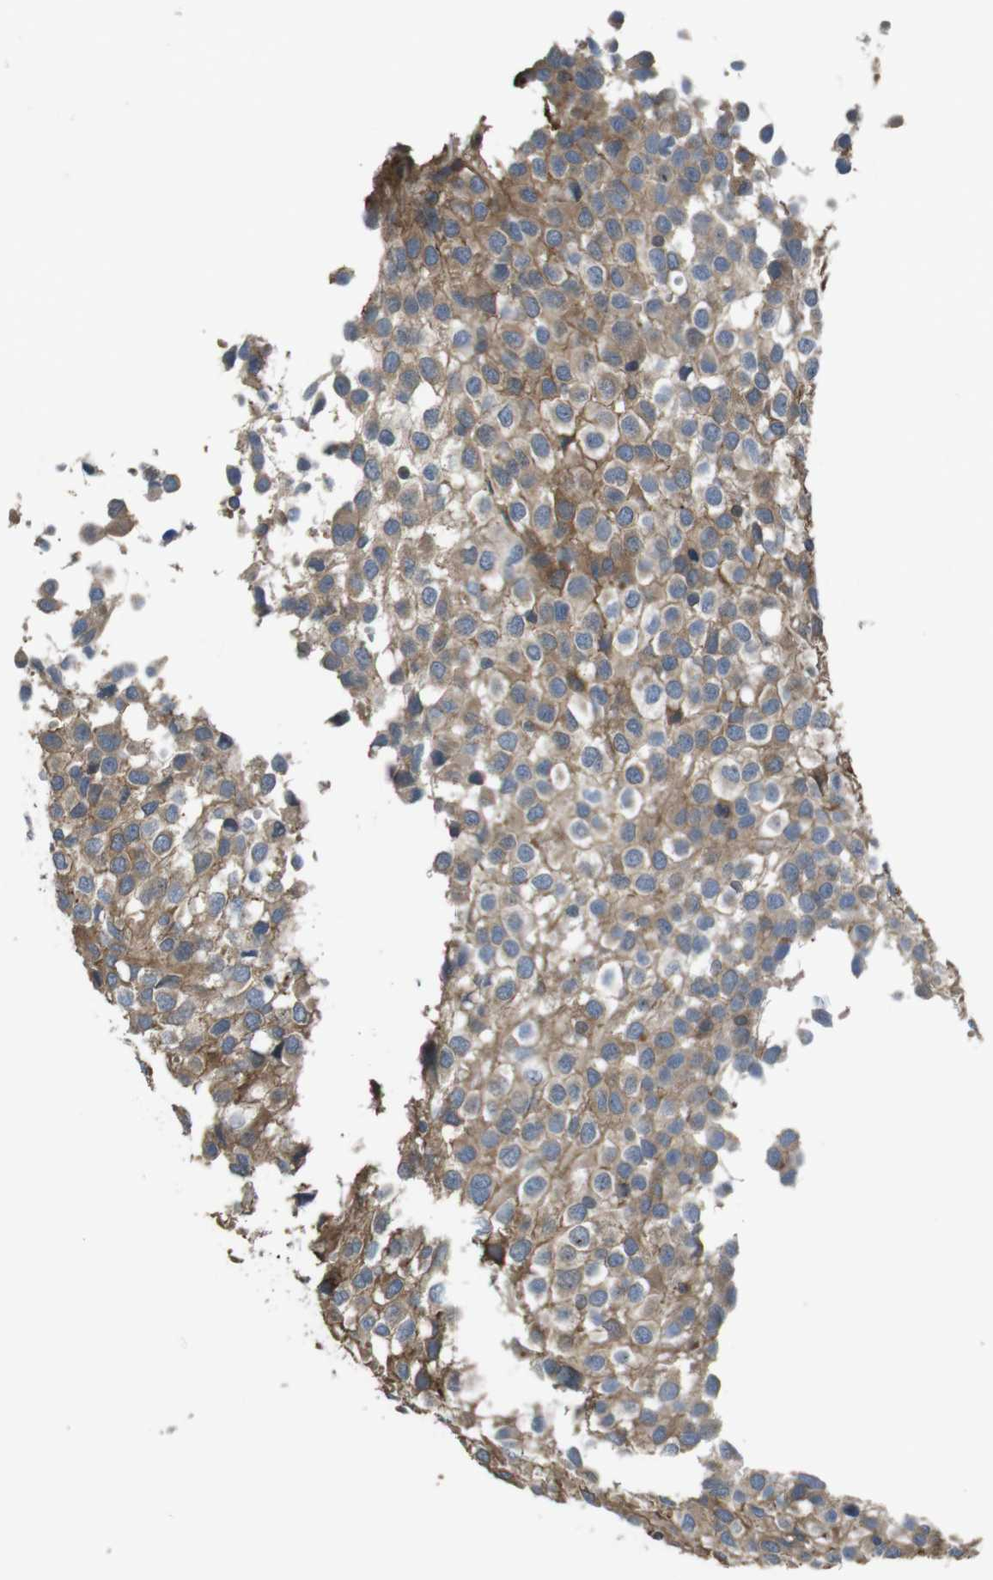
{"staining": {"intensity": "moderate", "quantity": ">75%", "location": "cytoplasmic/membranous"}, "tissue": "glioma", "cell_type": "Tumor cells", "image_type": "cancer", "snomed": [{"axis": "morphology", "description": "Glioma, malignant, High grade"}, {"axis": "topography", "description": "Brain"}], "caption": "Protein expression analysis of human high-grade glioma (malignant) reveals moderate cytoplasmic/membranous staining in approximately >75% of tumor cells.", "gene": "ARHGDIA", "patient": {"sex": "male", "age": 32}}